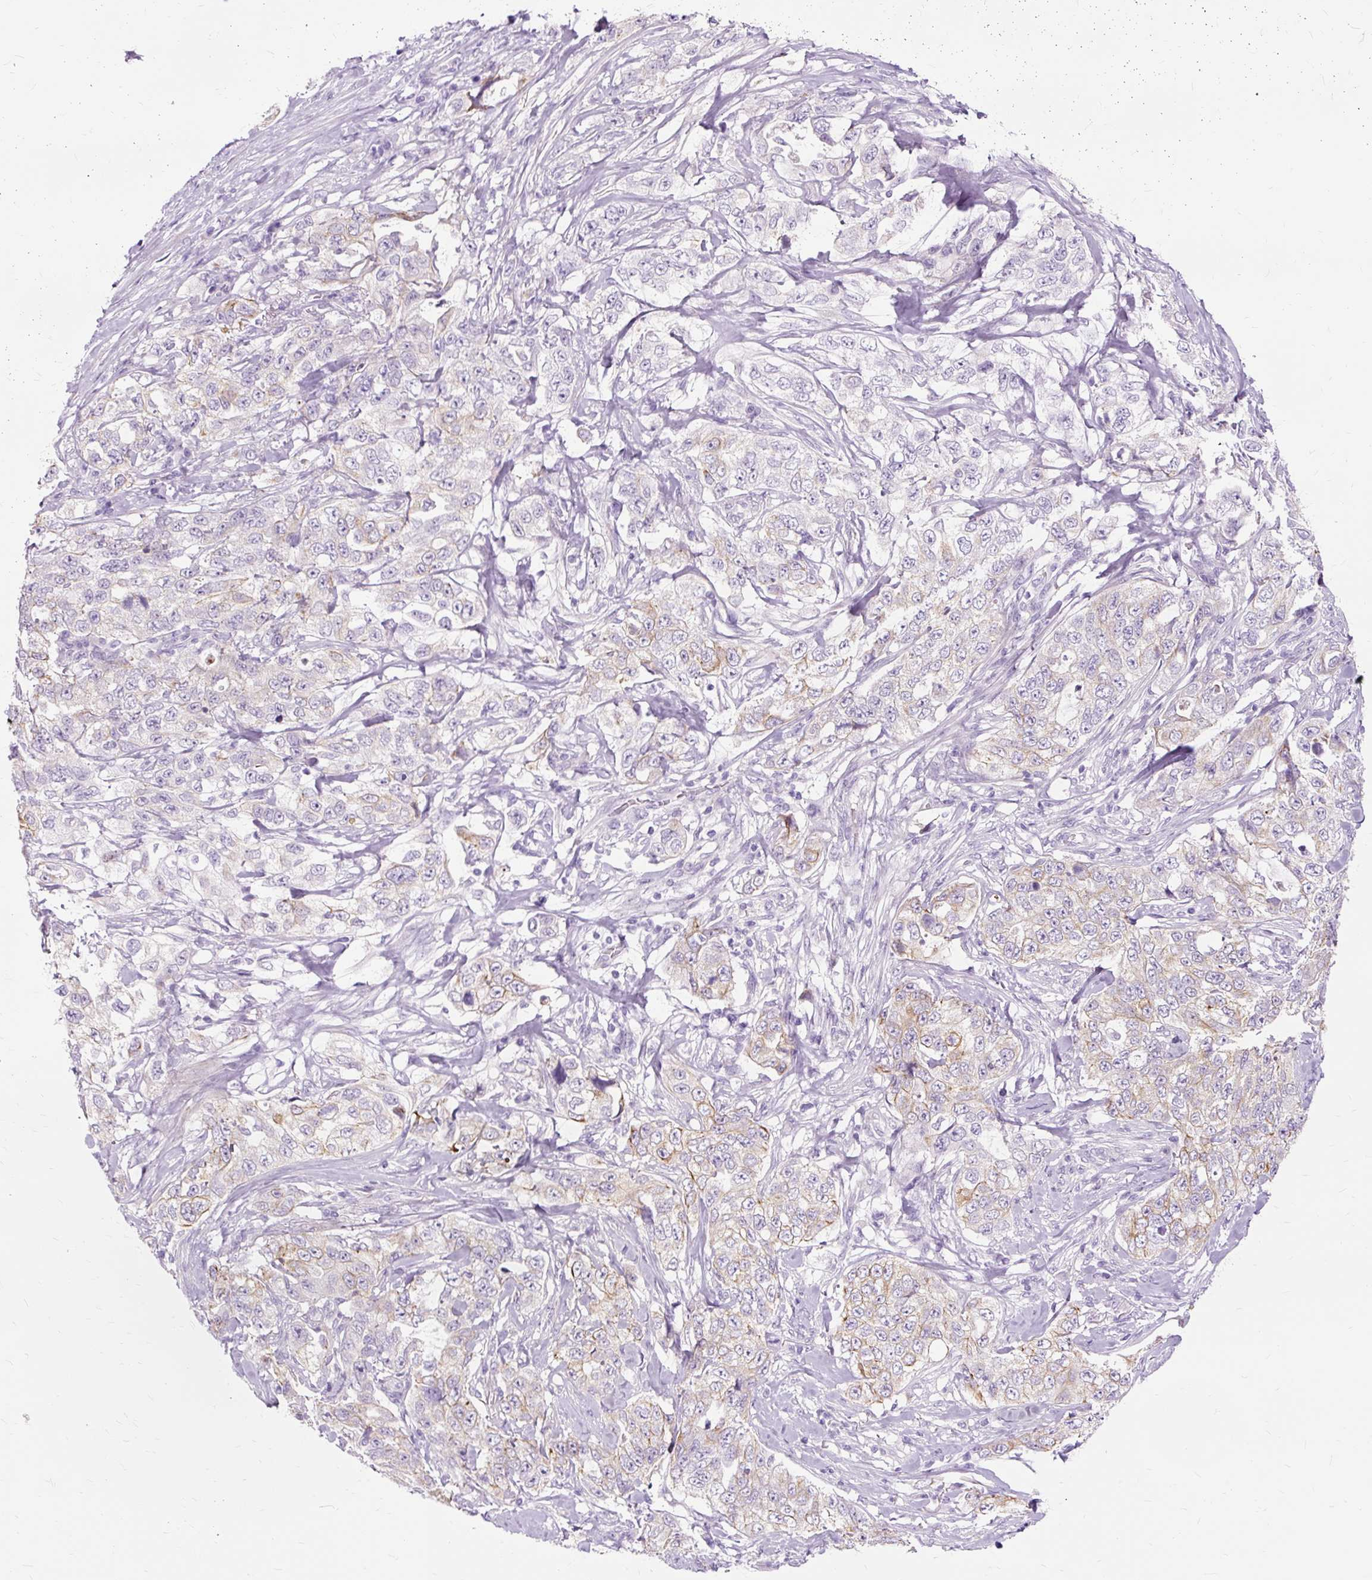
{"staining": {"intensity": "moderate", "quantity": "<25%", "location": "cytoplasmic/membranous"}, "tissue": "lung cancer", "cell_type": "Tumor cells", "image_type": "cancer", "snomed": [{"axis": "morphology", "description": "Adenocarcinoma, NOS"}, {"axis": "topography", "description": "Lung"}], "caption": "DAB immunohistochemical staining of human adenocarcinoma (lung) displays moderate cytoplasmic/membranous protein staining in about <25% of tumor cells.", "gene": "DCTN4", "patient": {"sex": "female", "age": 51}}